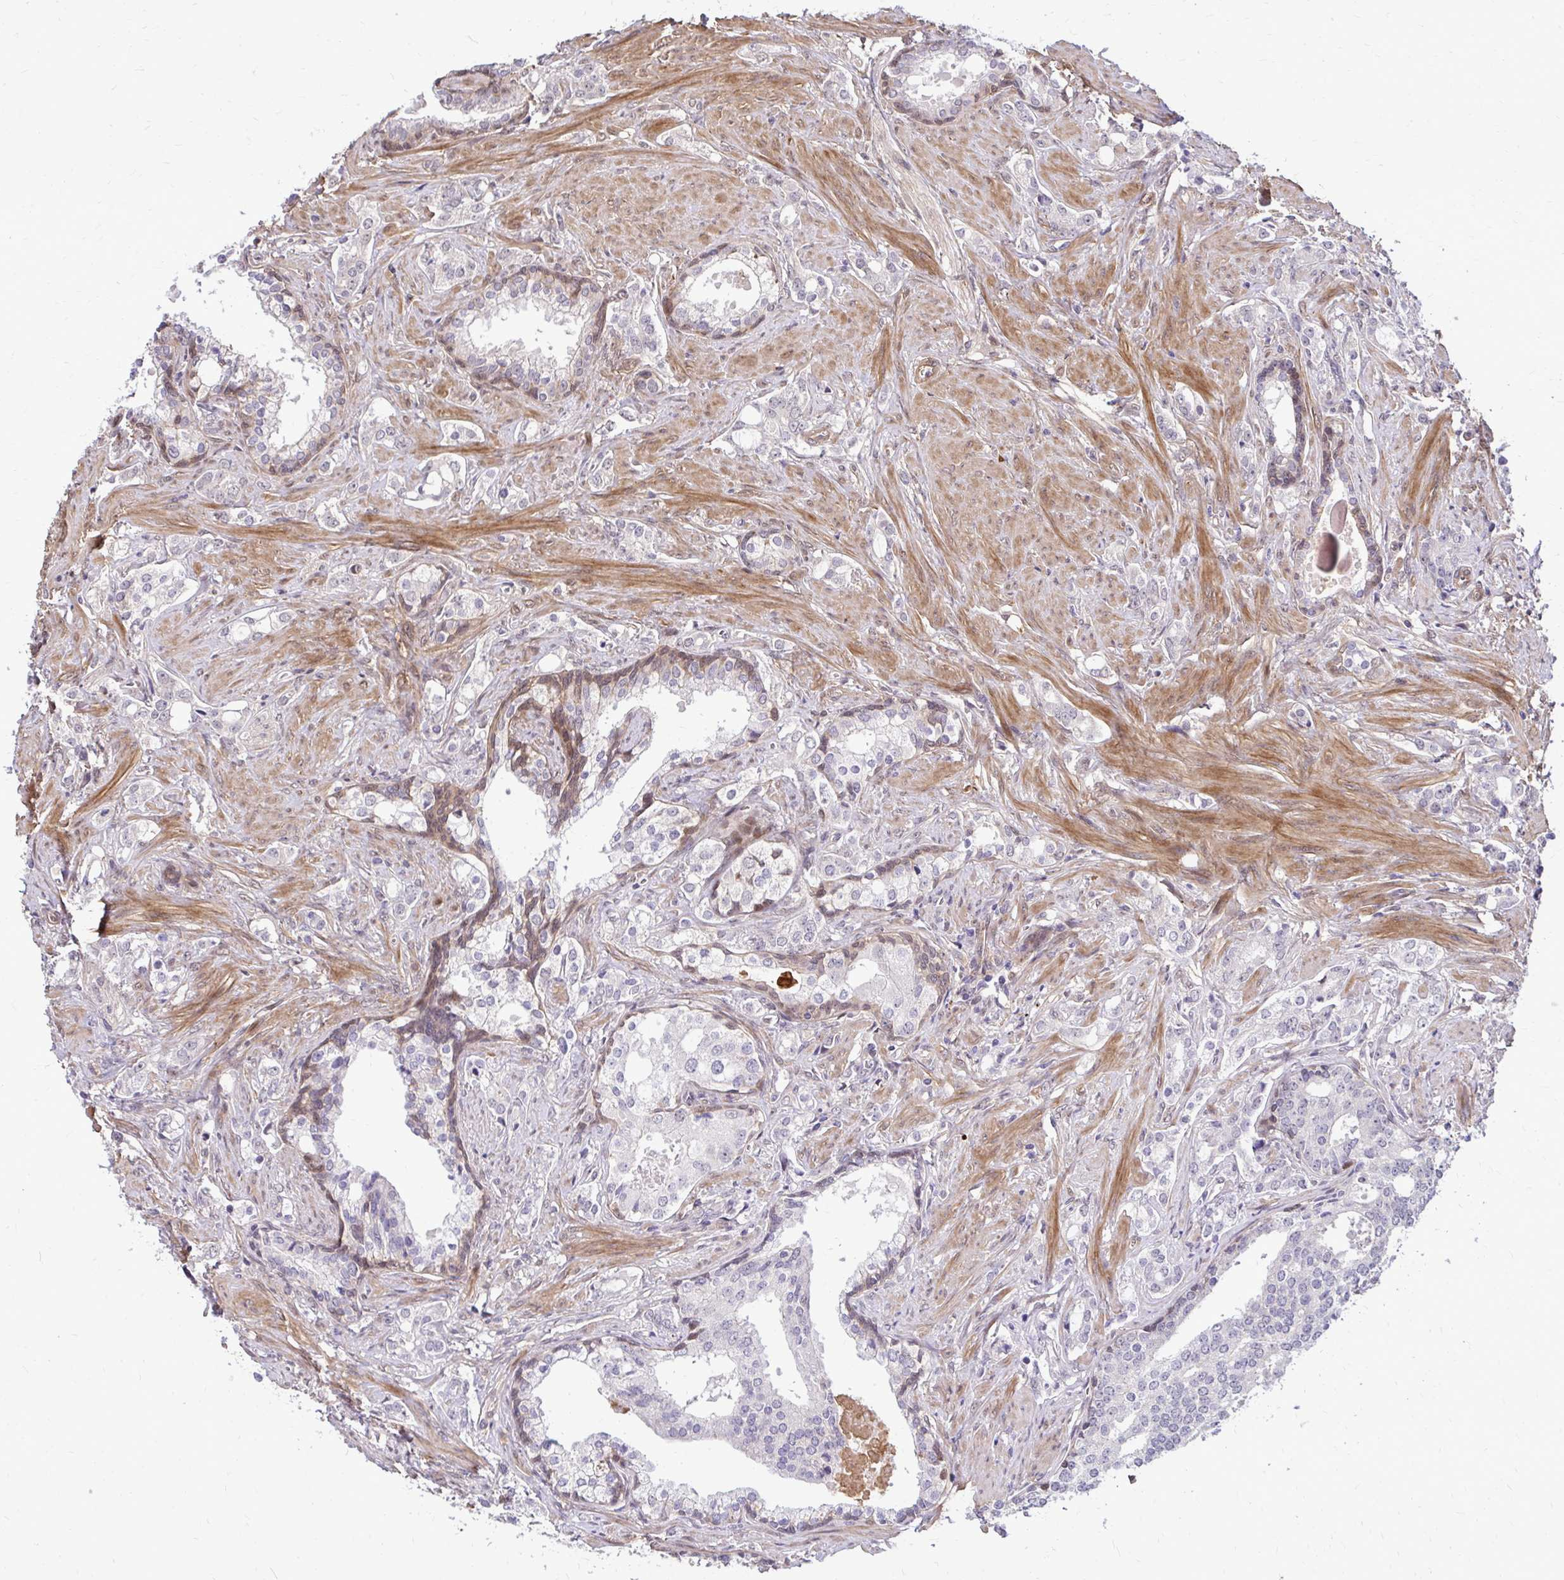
{"staining": {"intensity": "negative", "quantity": "none", "location": "none"}, "tissue": "prostate cancer", "cell_type": "Tumor cells", "image_type": "cancer", "snomed": [{"axis": "morphology", "description": "Adenocarcinoma, Medium grade"}, {"axis": "topography", "description": "Prostate"}], "caption": "Tumor cells show no significant protein staining in prostate cancer.", "gene": "TRIP6", "patient": {"sex": "male", "age": 57}}